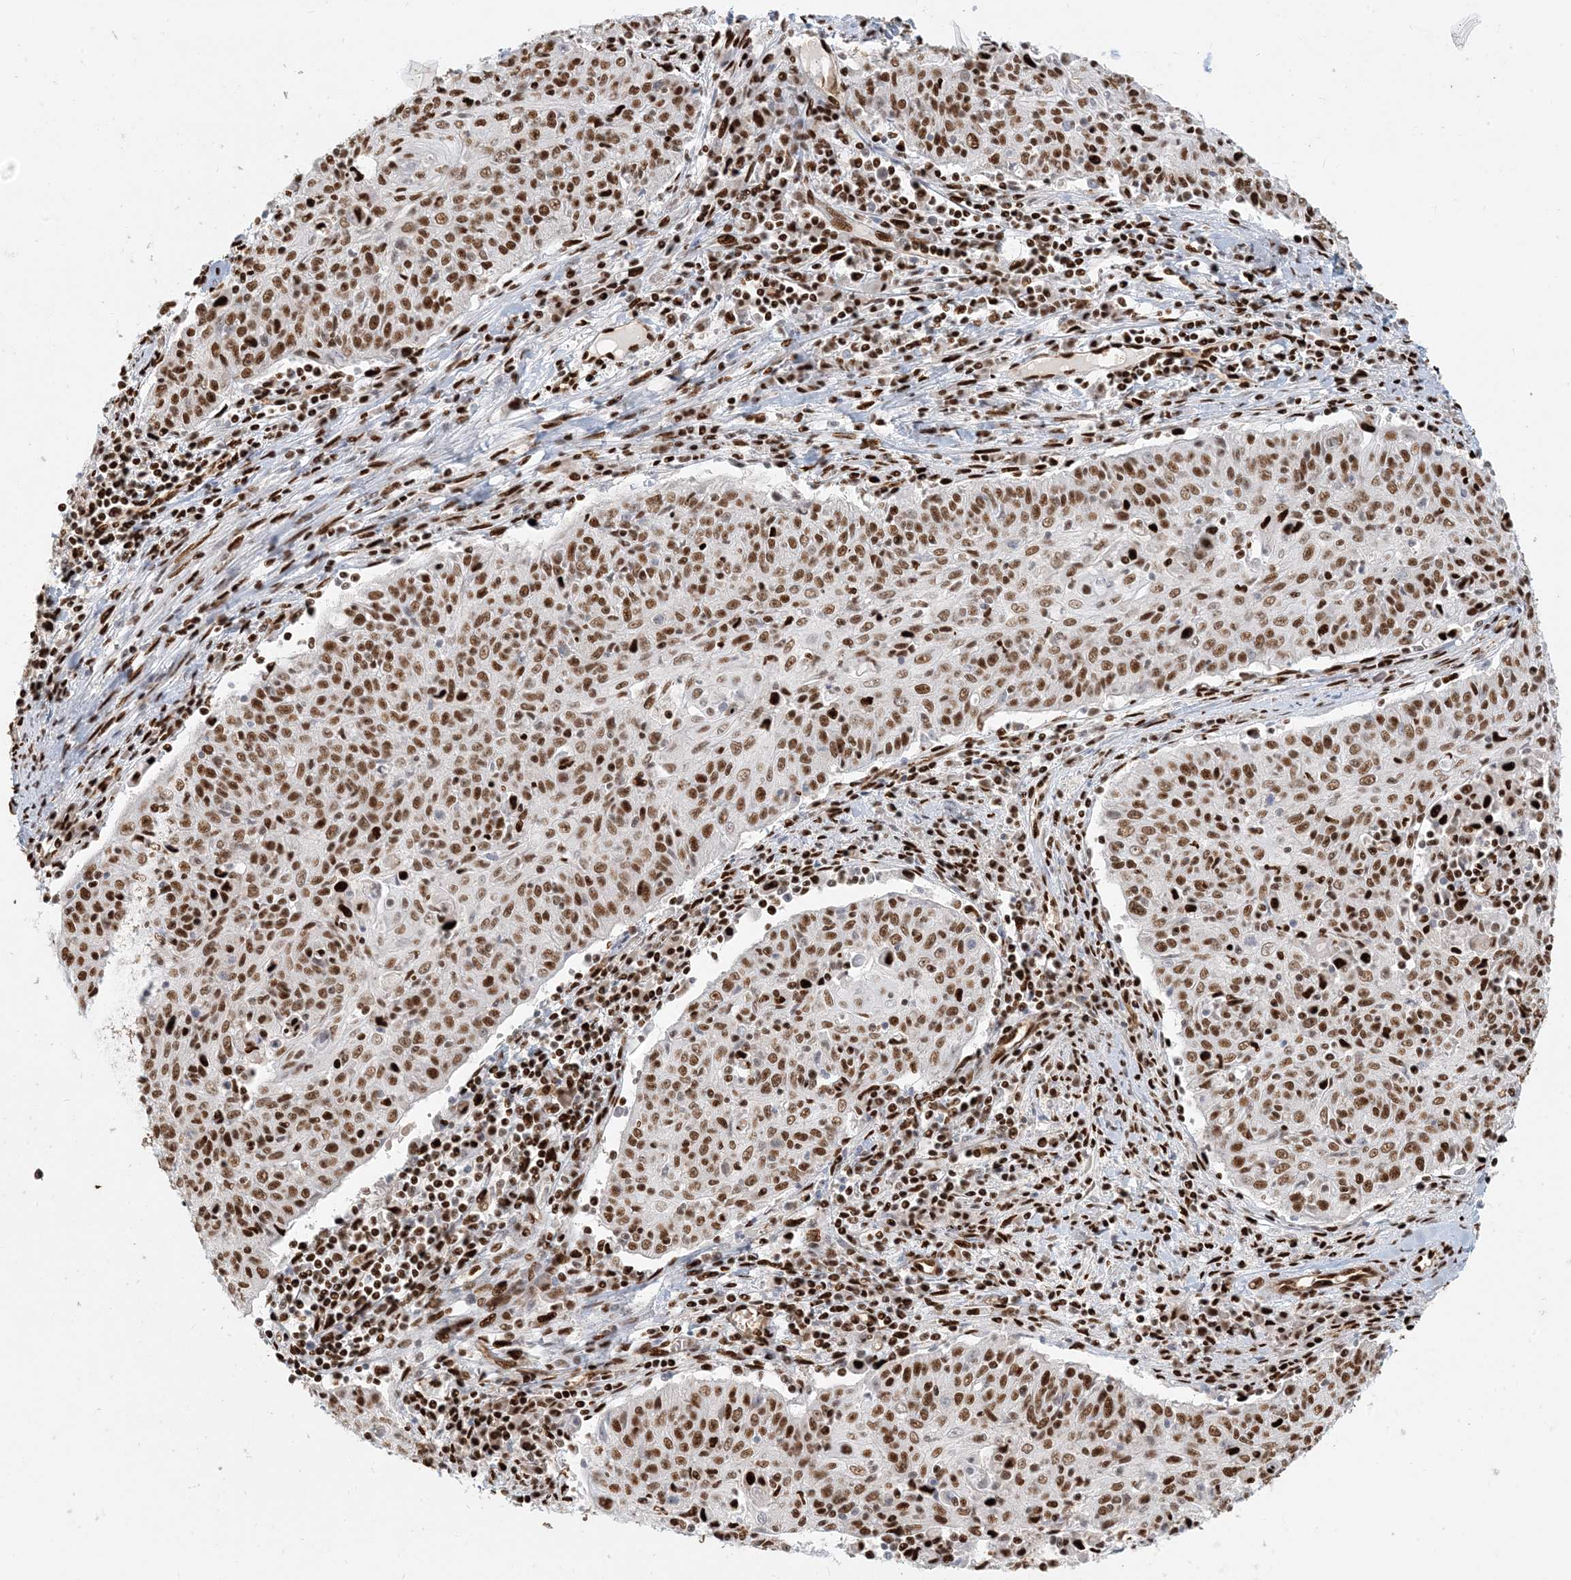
{"staining": {"intensity": "moderate", "quantity": ">75%", "location": "nuclear"}, "tissue": "cervical cancer", "cell_type": "Tumor cells", "image_type": "cancer", "snomed": [{"axis": "morphology", "description": "Squamous cell carcinoma, NOS"}, {"axis": "topography", "description": "Cervix"}], "caption": "Immunohistochemical staining of human cervical cancer displays medium levels of moderate nuclear expression in approximately >75% of tumor cells.", "gene": "CKS2", "patient": {"sex": "female", "age": 48}}